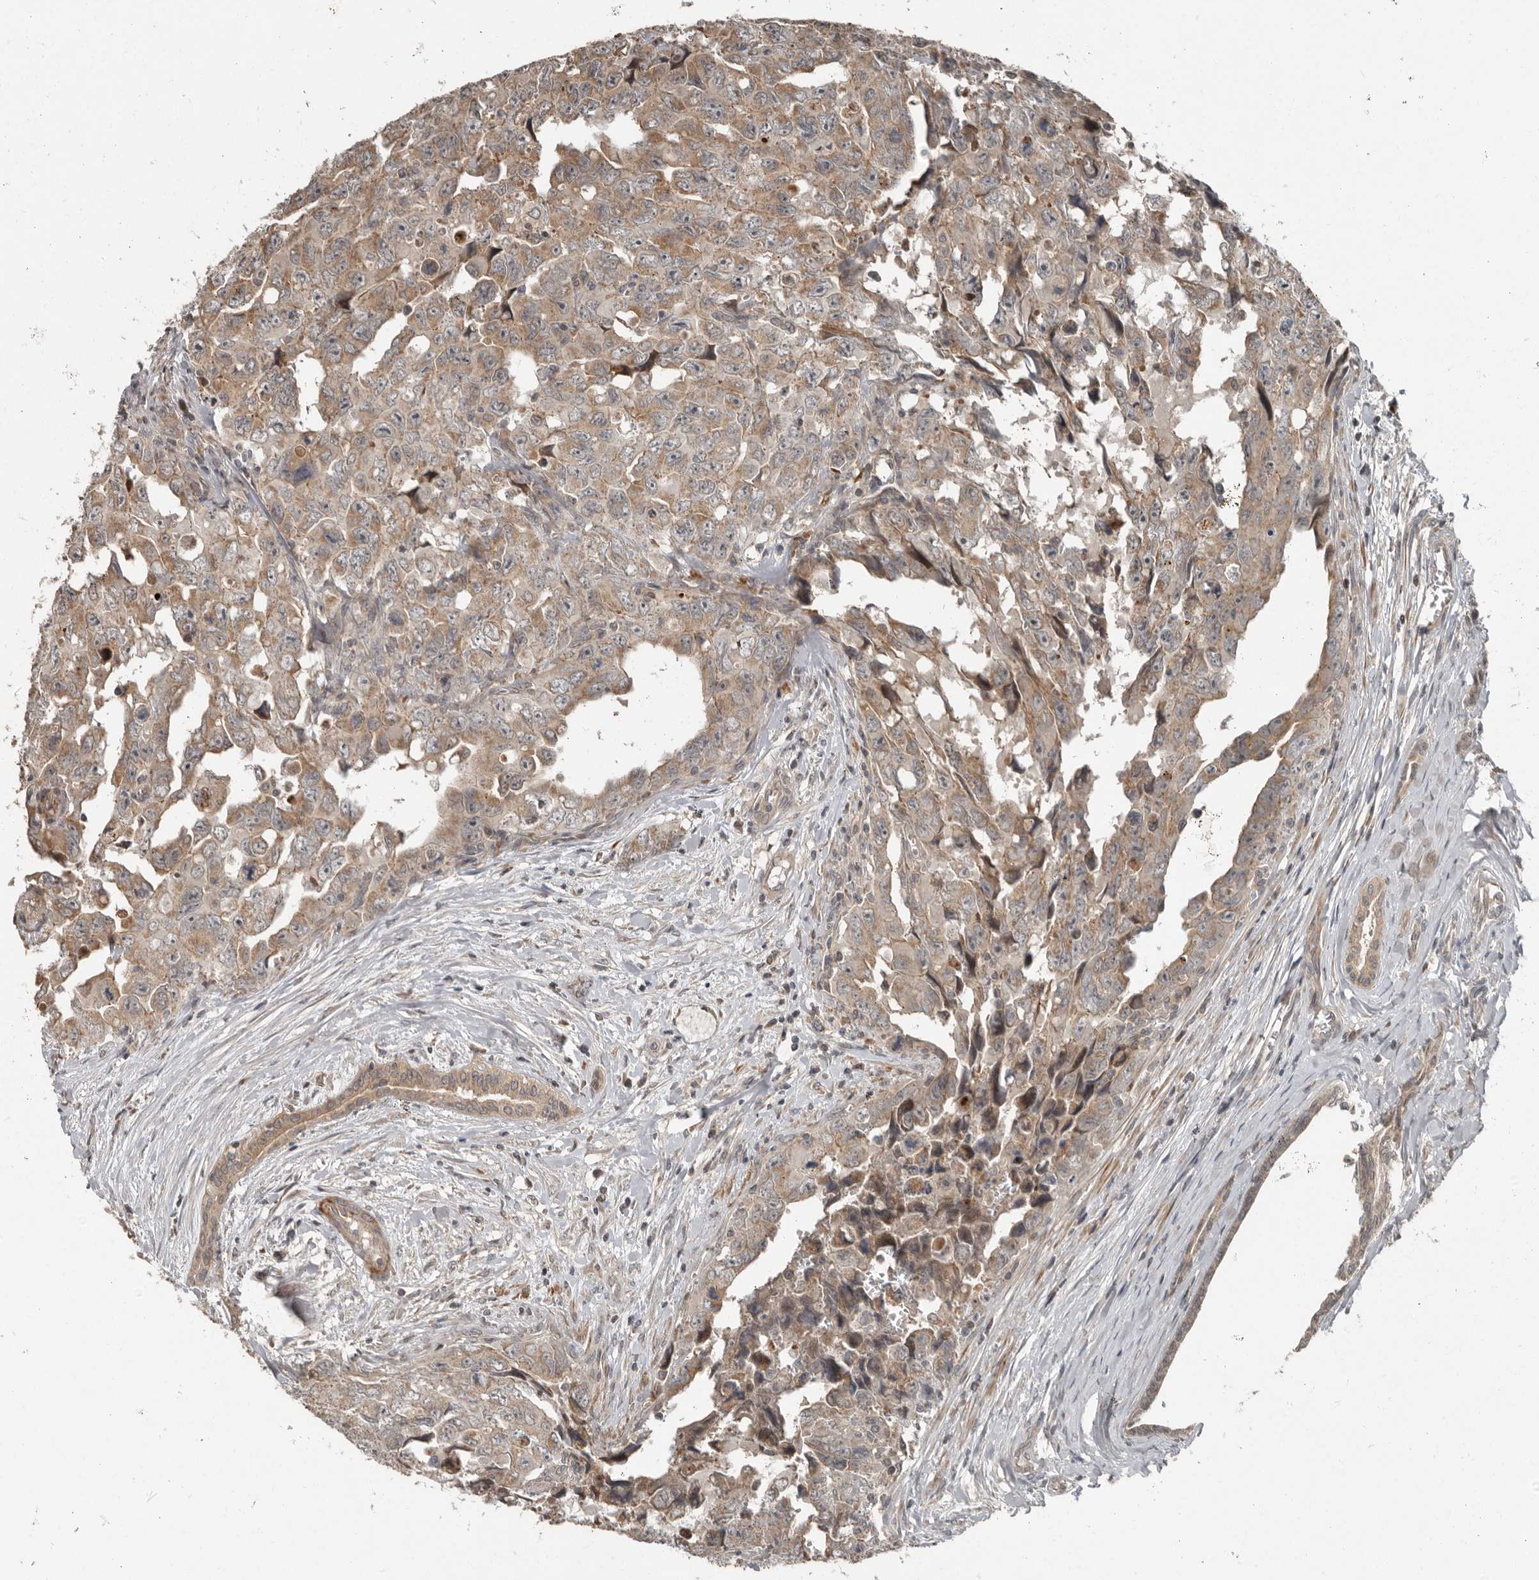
{"staining": {"intensity": "moderate", "quantity": ">75%", "location": "cytoplasmic/membranous"}, "tissue": "testis cancer", "cell_type": "Tumor cells", "image_type": "cancer", "snomed": [{"axis": "morphology", "description": "Carcinoma, Embryonal, NOS"}, {"axis": "topography", "description": "Testis"}], "caption": "Embryonal carcinoma (testis) was stained to show a protein in brown. There is medium levels of moderate cytoplasmic/membranous staining in about >75% of tumor cells.", "gene": "SLC6A7", "patient": {"sex": "male", "age": 28}}